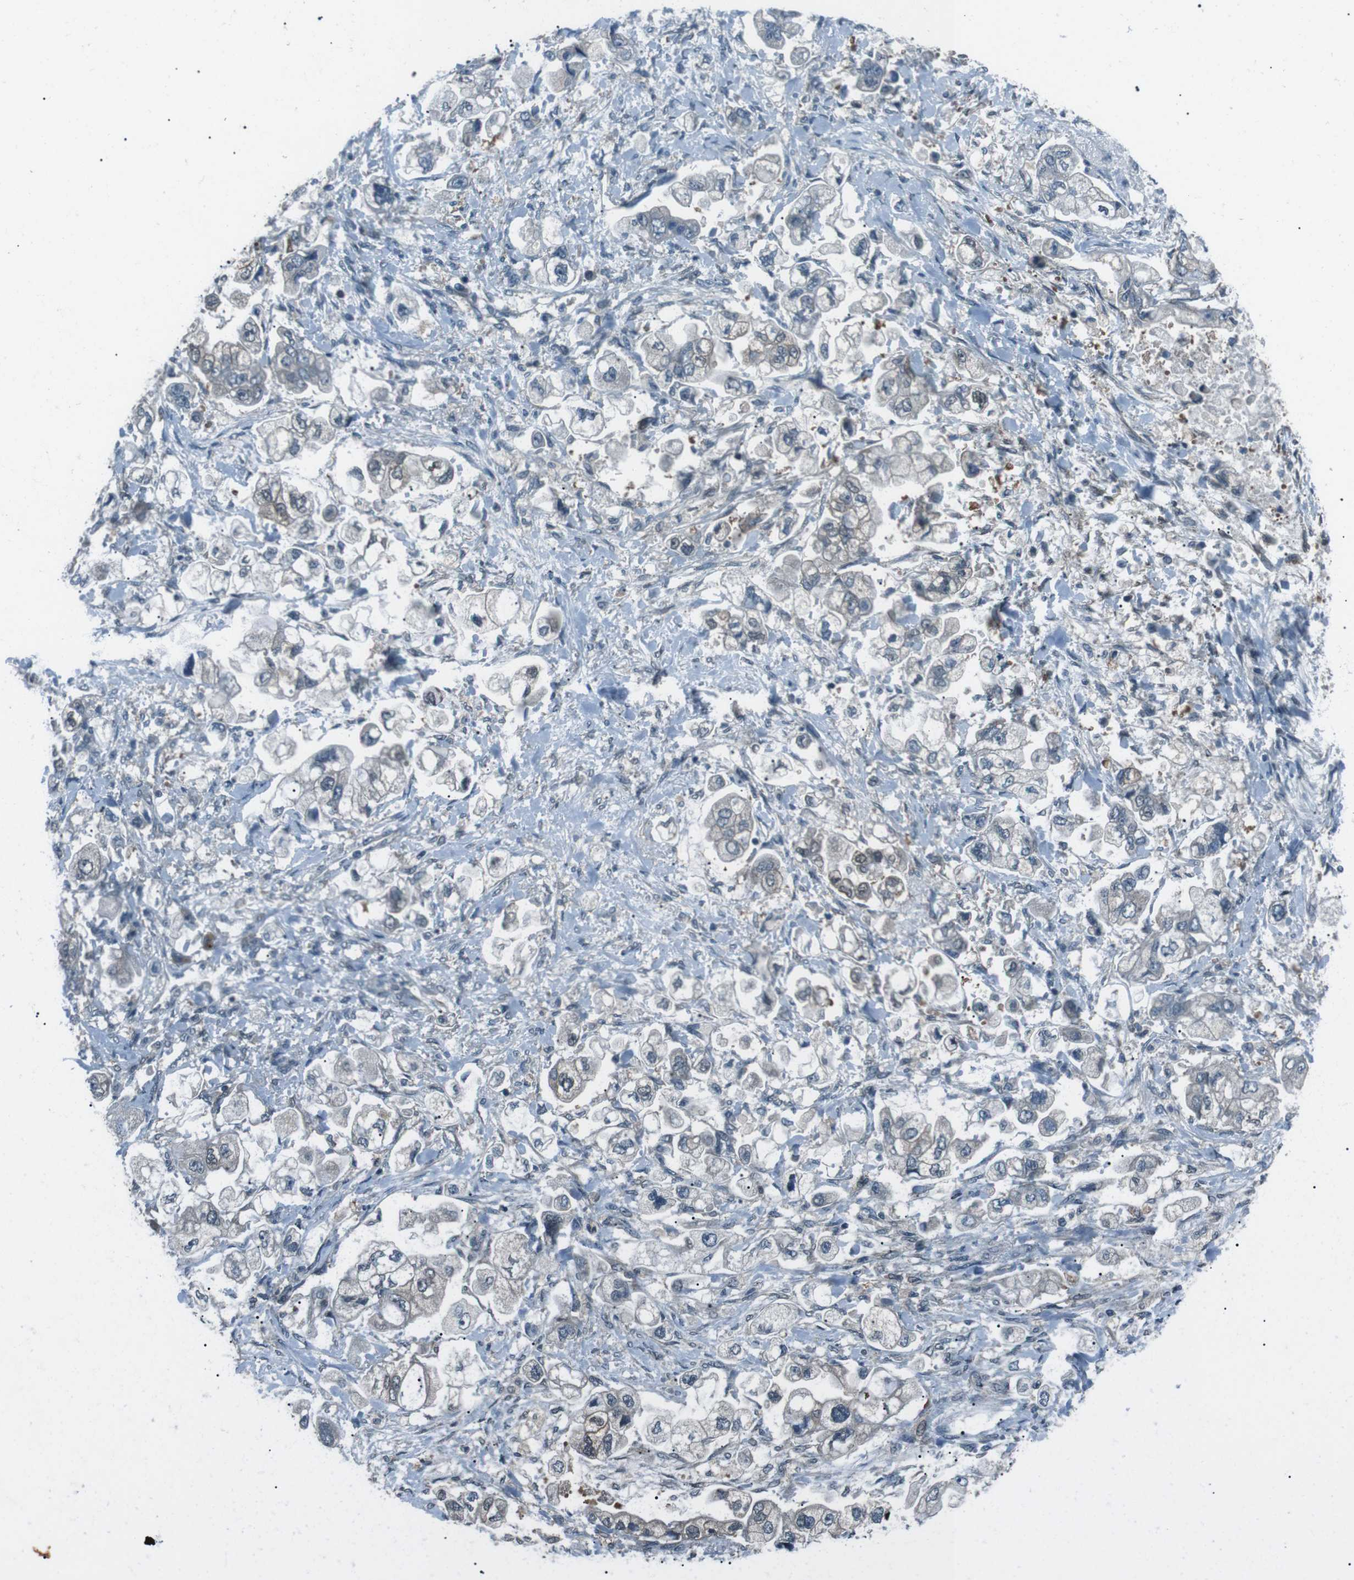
{"staining": {"intensity": "weak", "quantity": "<25%", "location": "cytoplasmic/membranous"}, "tissue": "stomach cancer", "cell_type": "Tumor cells", "image_type": "cancer", "snomed": [{"axis": "morphology", "description": "Normal tissue, NOS"}, {"axis": "morphology", "description": "Adenocarcinoma, NOS"}, {"axis": "topography", "description": "Stomach"}], "caption": "This is an IHC micrograph of human stomach cancer. There is no positivity in tumor cells.", "gene": "LRIG2", "patient": {"sex": "male", "age": 62}}